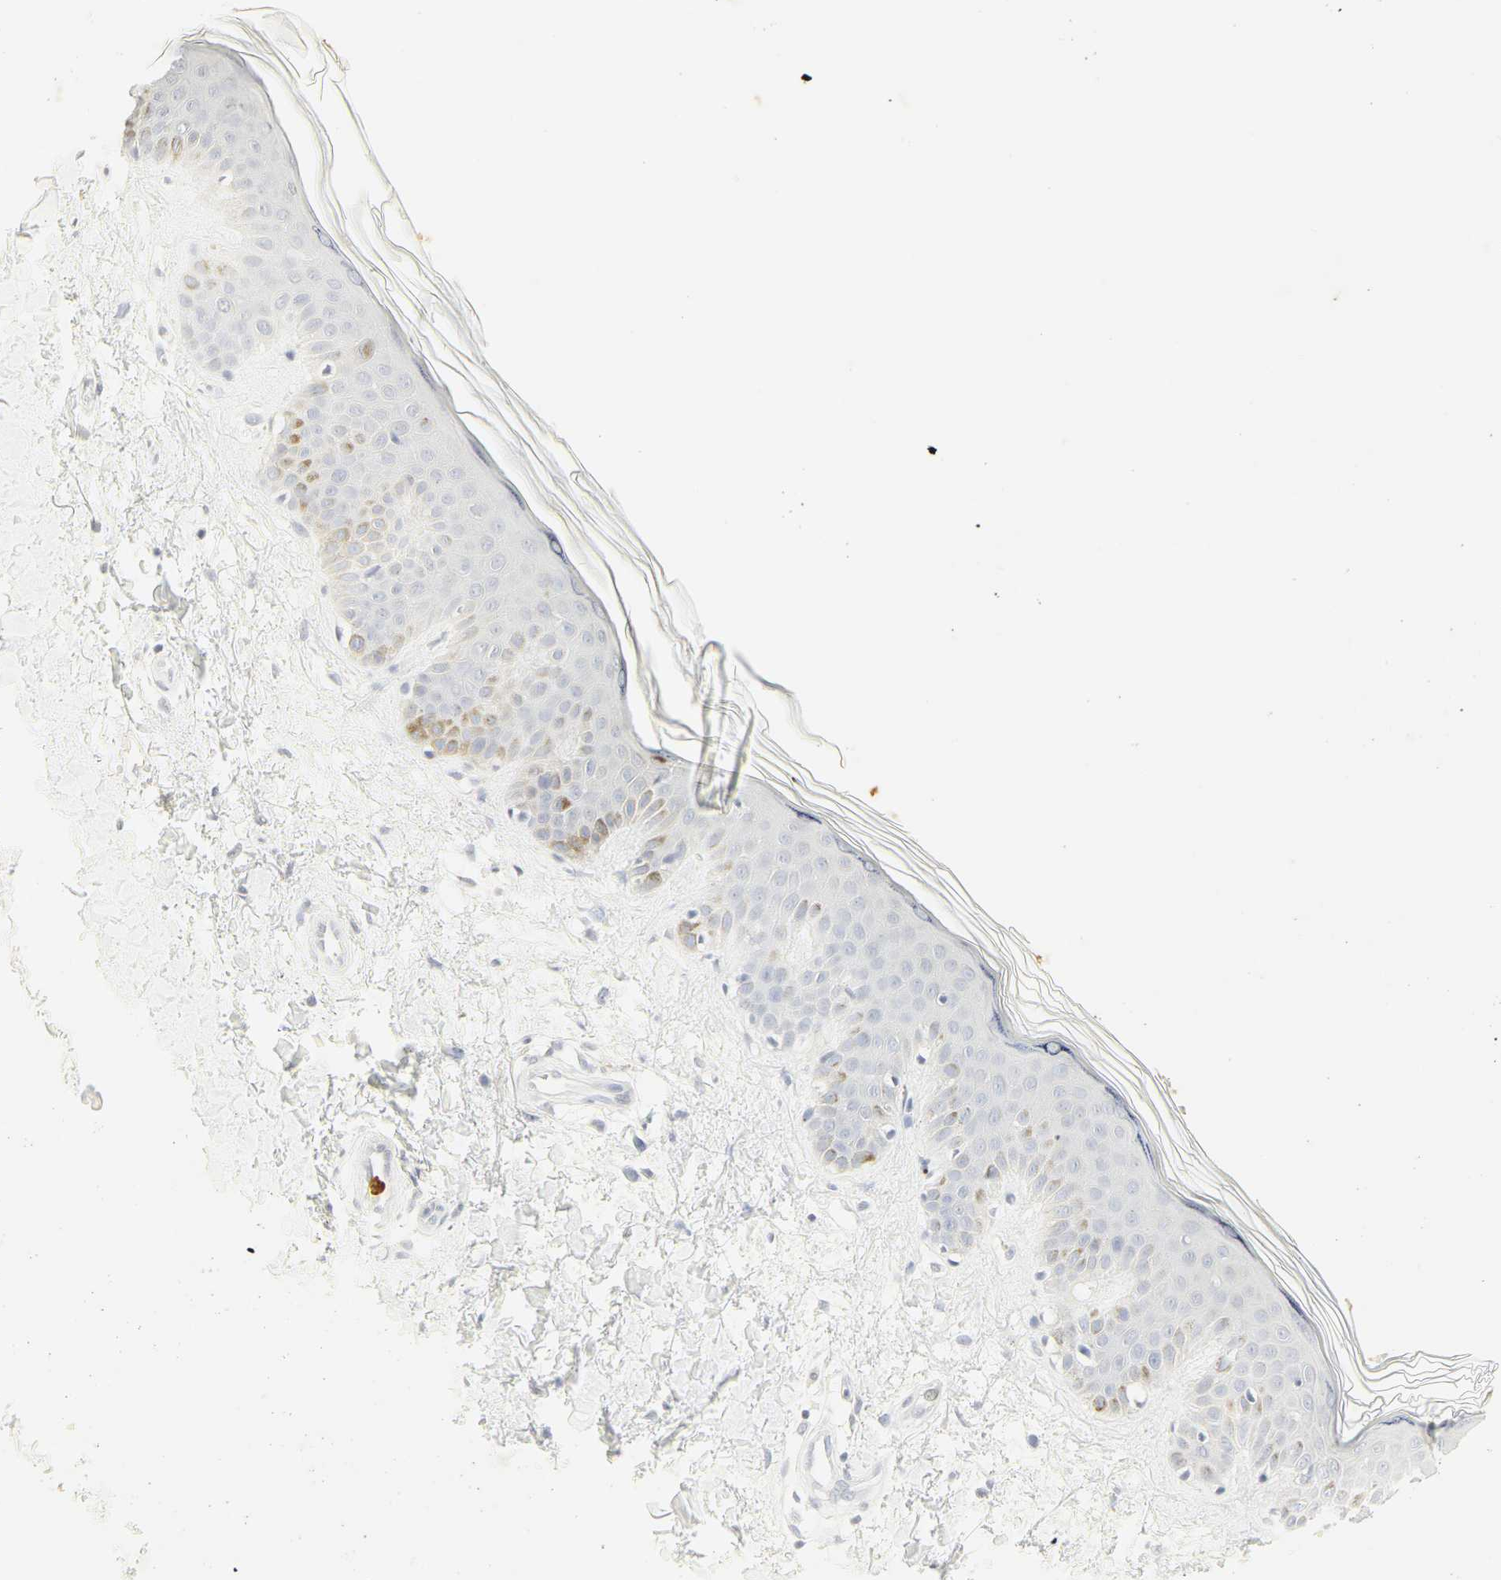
{"staining": {"intensity": "negative", "quantity": "none", "location": "none"}, "tissue": "skin", "cell_type": "Fibroblasts", "image_type": "normal", "snomed": [{"axis": "morphology", "description": "Normal tissue, NOS"}, {"axis": "topography", "description": "Skin"}], "caption": "Histopathology image shows no protein staining in fibroblasts of normal skin.", "gene": "CEACAM5", "patient": {"sex": "male", "age": 67}}